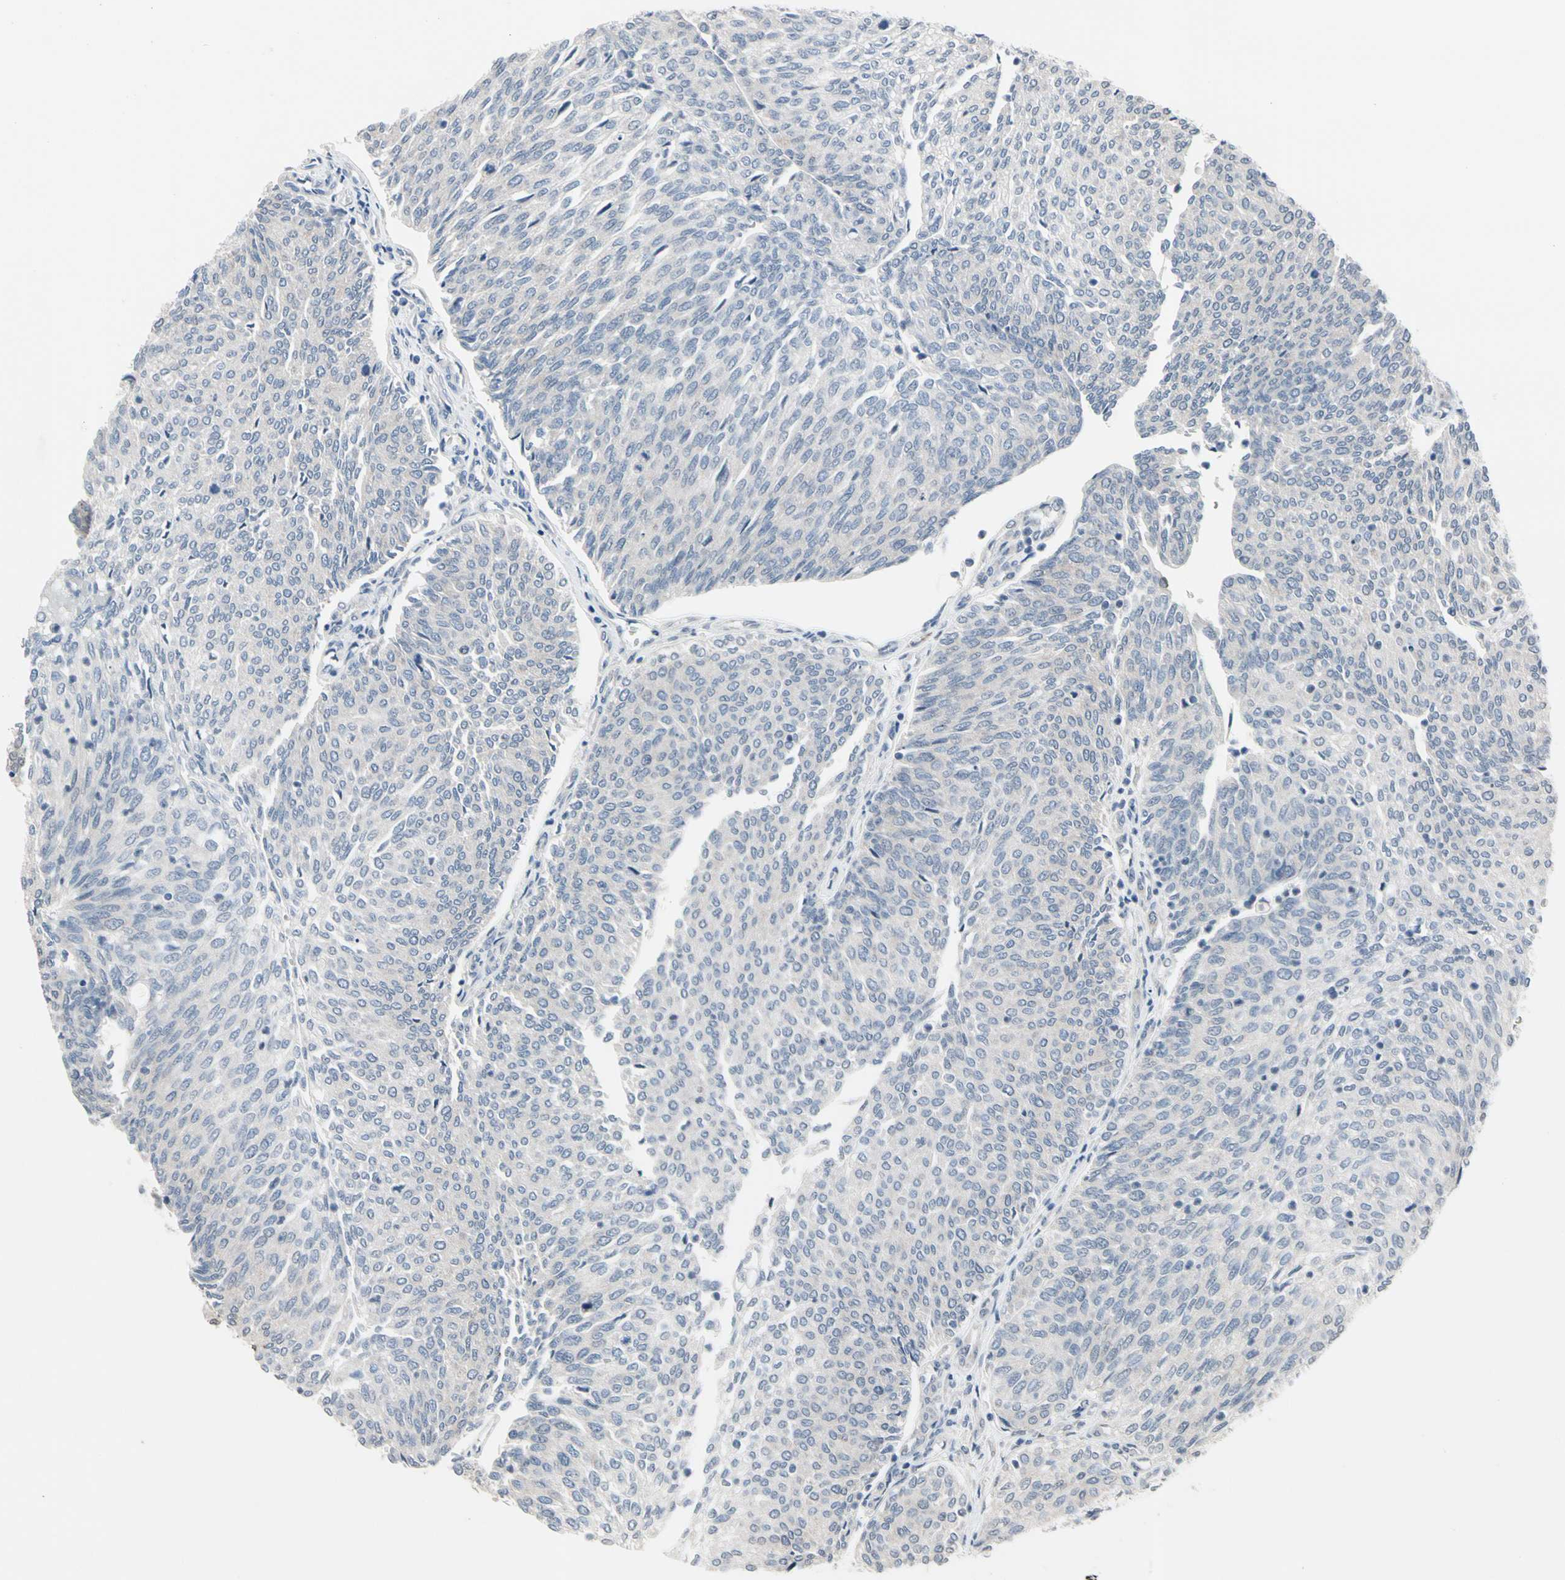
{"staining": {"intensity": "negative", "quantity": "none", "location": "none"}, "tissue": "urothelial cancer", "cell_type": "Tumor cells", "image_type": "cancer", "snomed": [{"axis": "morphology", "description": "Urothelial carcinoma, Low grade"}, {"axis": "topography", "description": "Urinary bladder"}], "caption": "This is a image of IHC staining of urothelial cancer, which shows no positivity in tumor cells. (DAB (3,3'-diaminobenzidine) immunohistochemistry (IHC) visualized using brightfield microscopy, high magnification).", "gene": "SV2A", "patient": {"sex": "female", "age": 79}}